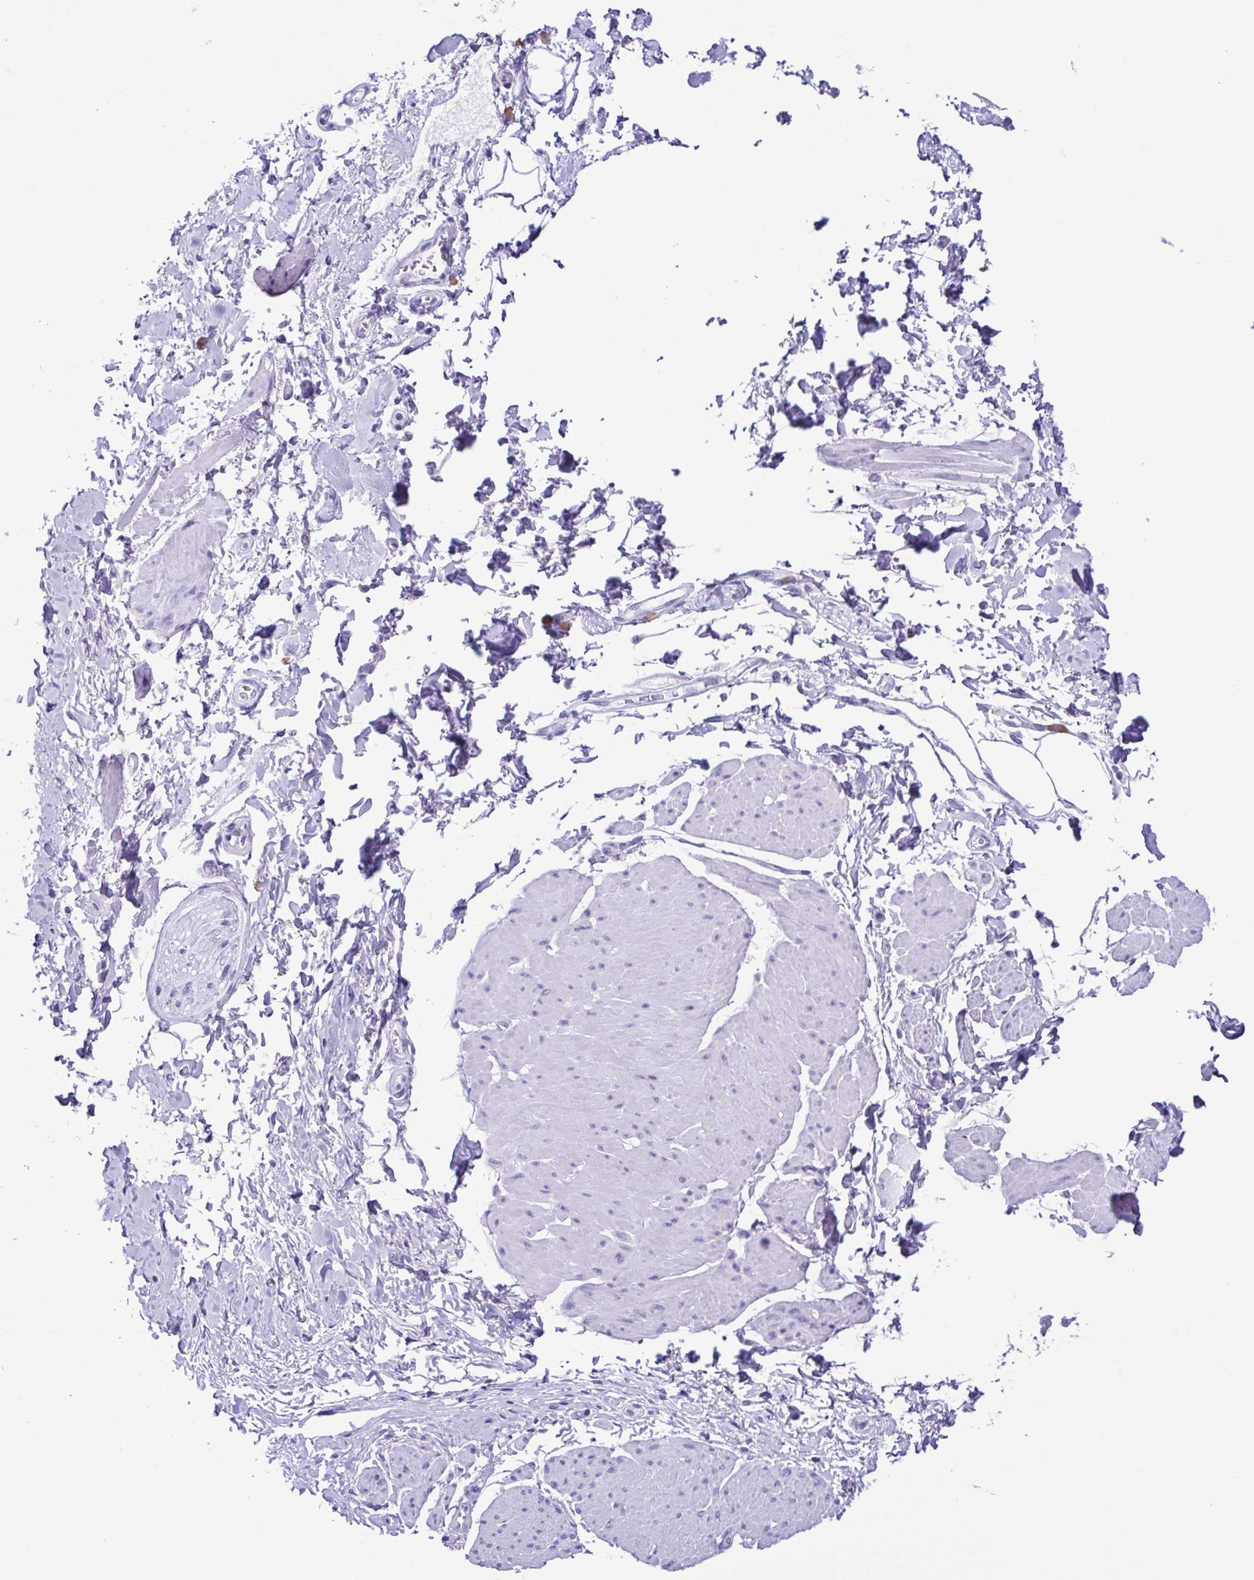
{"staining": {"intensity": "negative", "quantity": "none", "location": "none"}, "tissue": "adipose tissue", "cell_type": "Adipocytes", "image_type": "normal", "snomed": [{"axis": "morphology", "description": "Normal tissue, NOS"}, {"axis": "topography", "description": "Urinary bladder"}, {"axis": "topography", "description": "Peripheral nerve tissue"}], "caption": "Micrograph shows no significant protein expression in adipocytes of unremarkable adipose tissue. The staining is performed using DAB brown chromogen with nuclei counter-stained in using hematoxylin.", "gene": "SPATA16", "patient": {"sex": "female", "age": 60}}